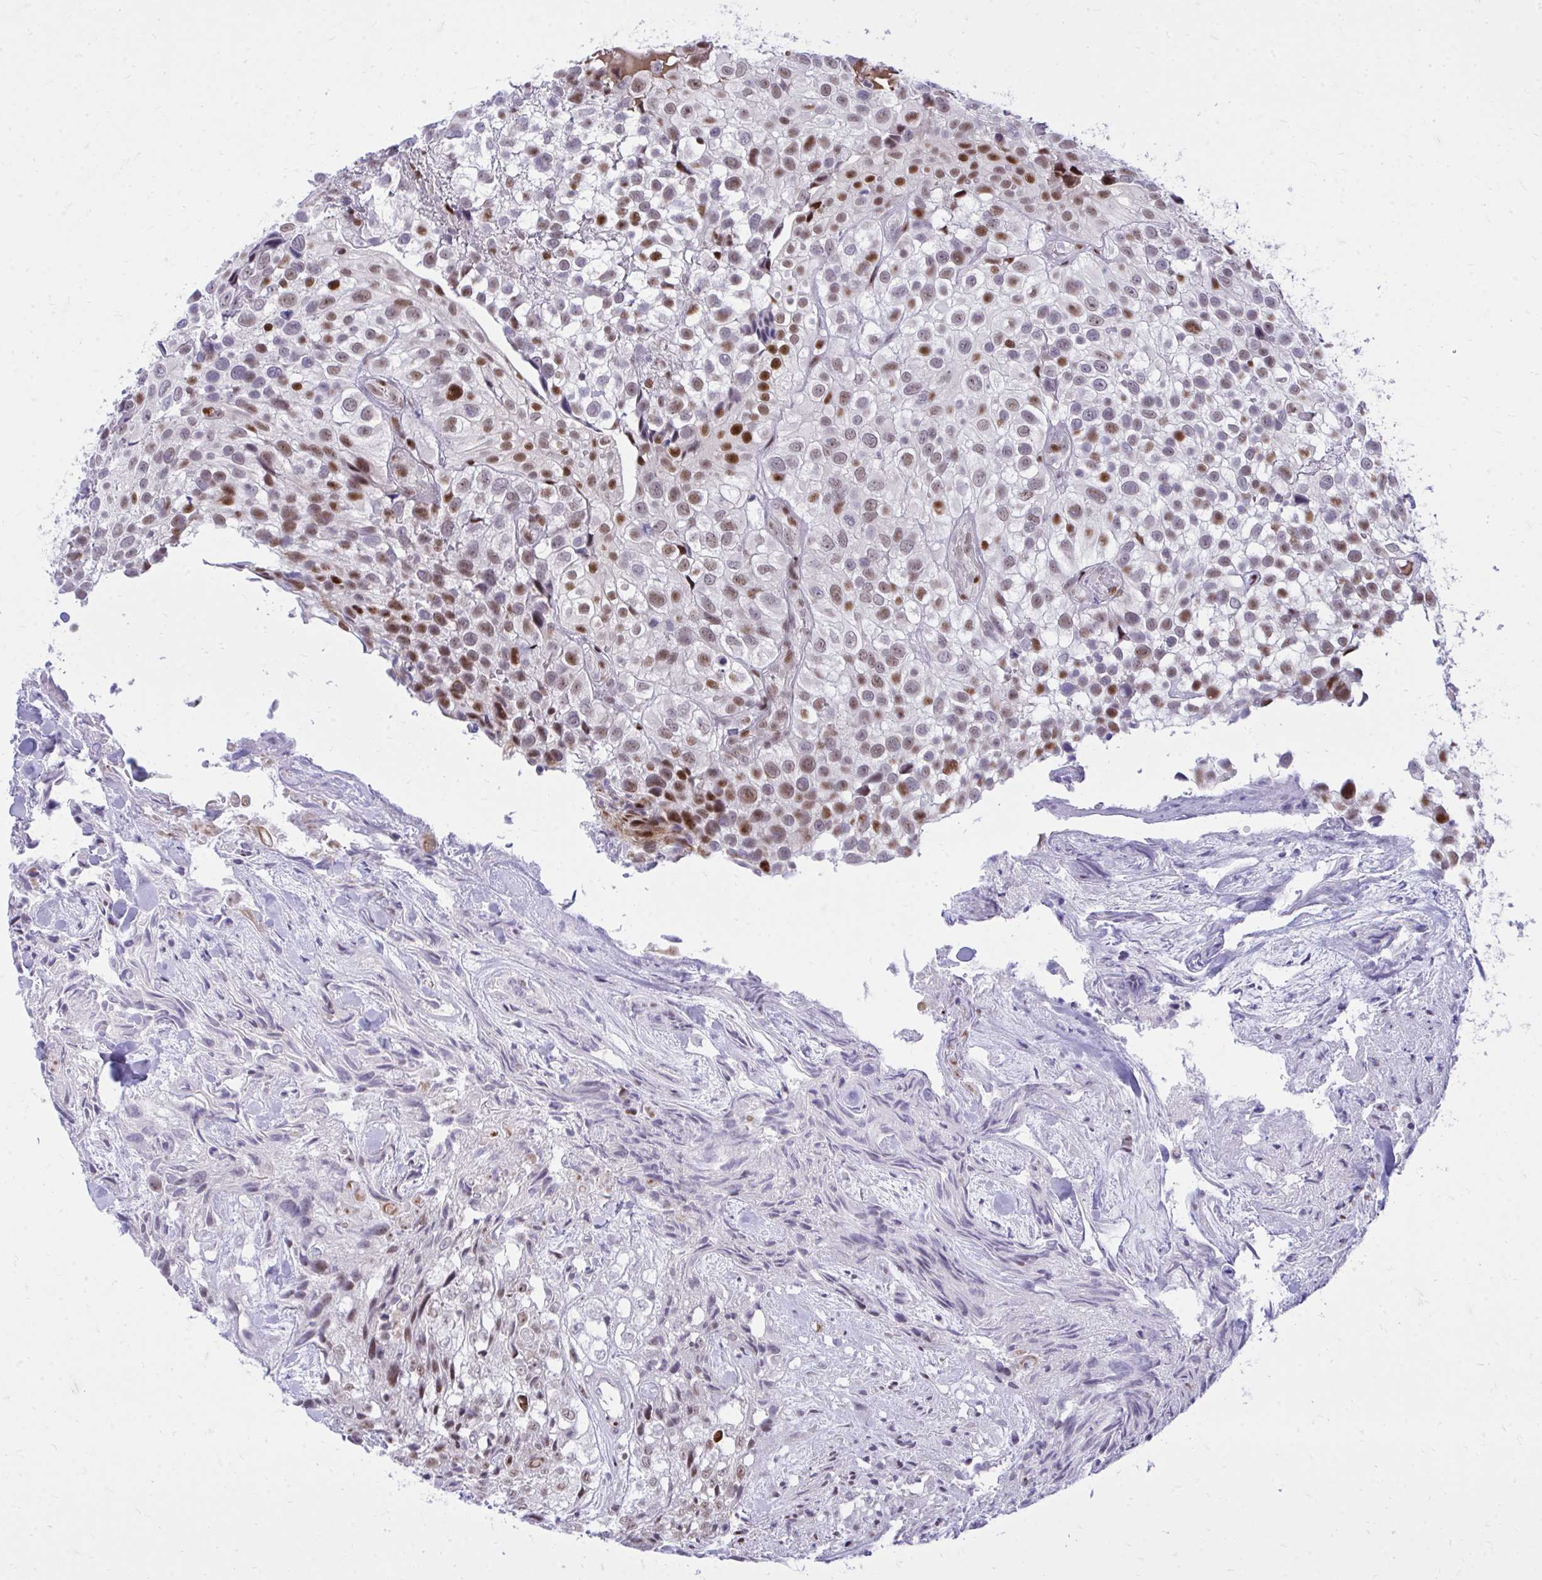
{"staining": {"intensity": "strong", "quantity": "25%-75%", "location": "nuclear"}, "tissue": "urothelial cancer", "cell_type": "Tumor cells", "image_type": "cancer", "snomed": [{"axis": "morphology", "description": "Urothelial carcinoma, High grade"}, {"axis": "topography", "description": "Urinary bladder"}], "caption": "Strong nuclear expression for a protein is seen in approximately 25%-75% of tumor cells of urothelial carcinoma (high-grade) using immunohistochemistry.", "gene": "C14orf39", "patient": {"sex": "male", "age": 56}}